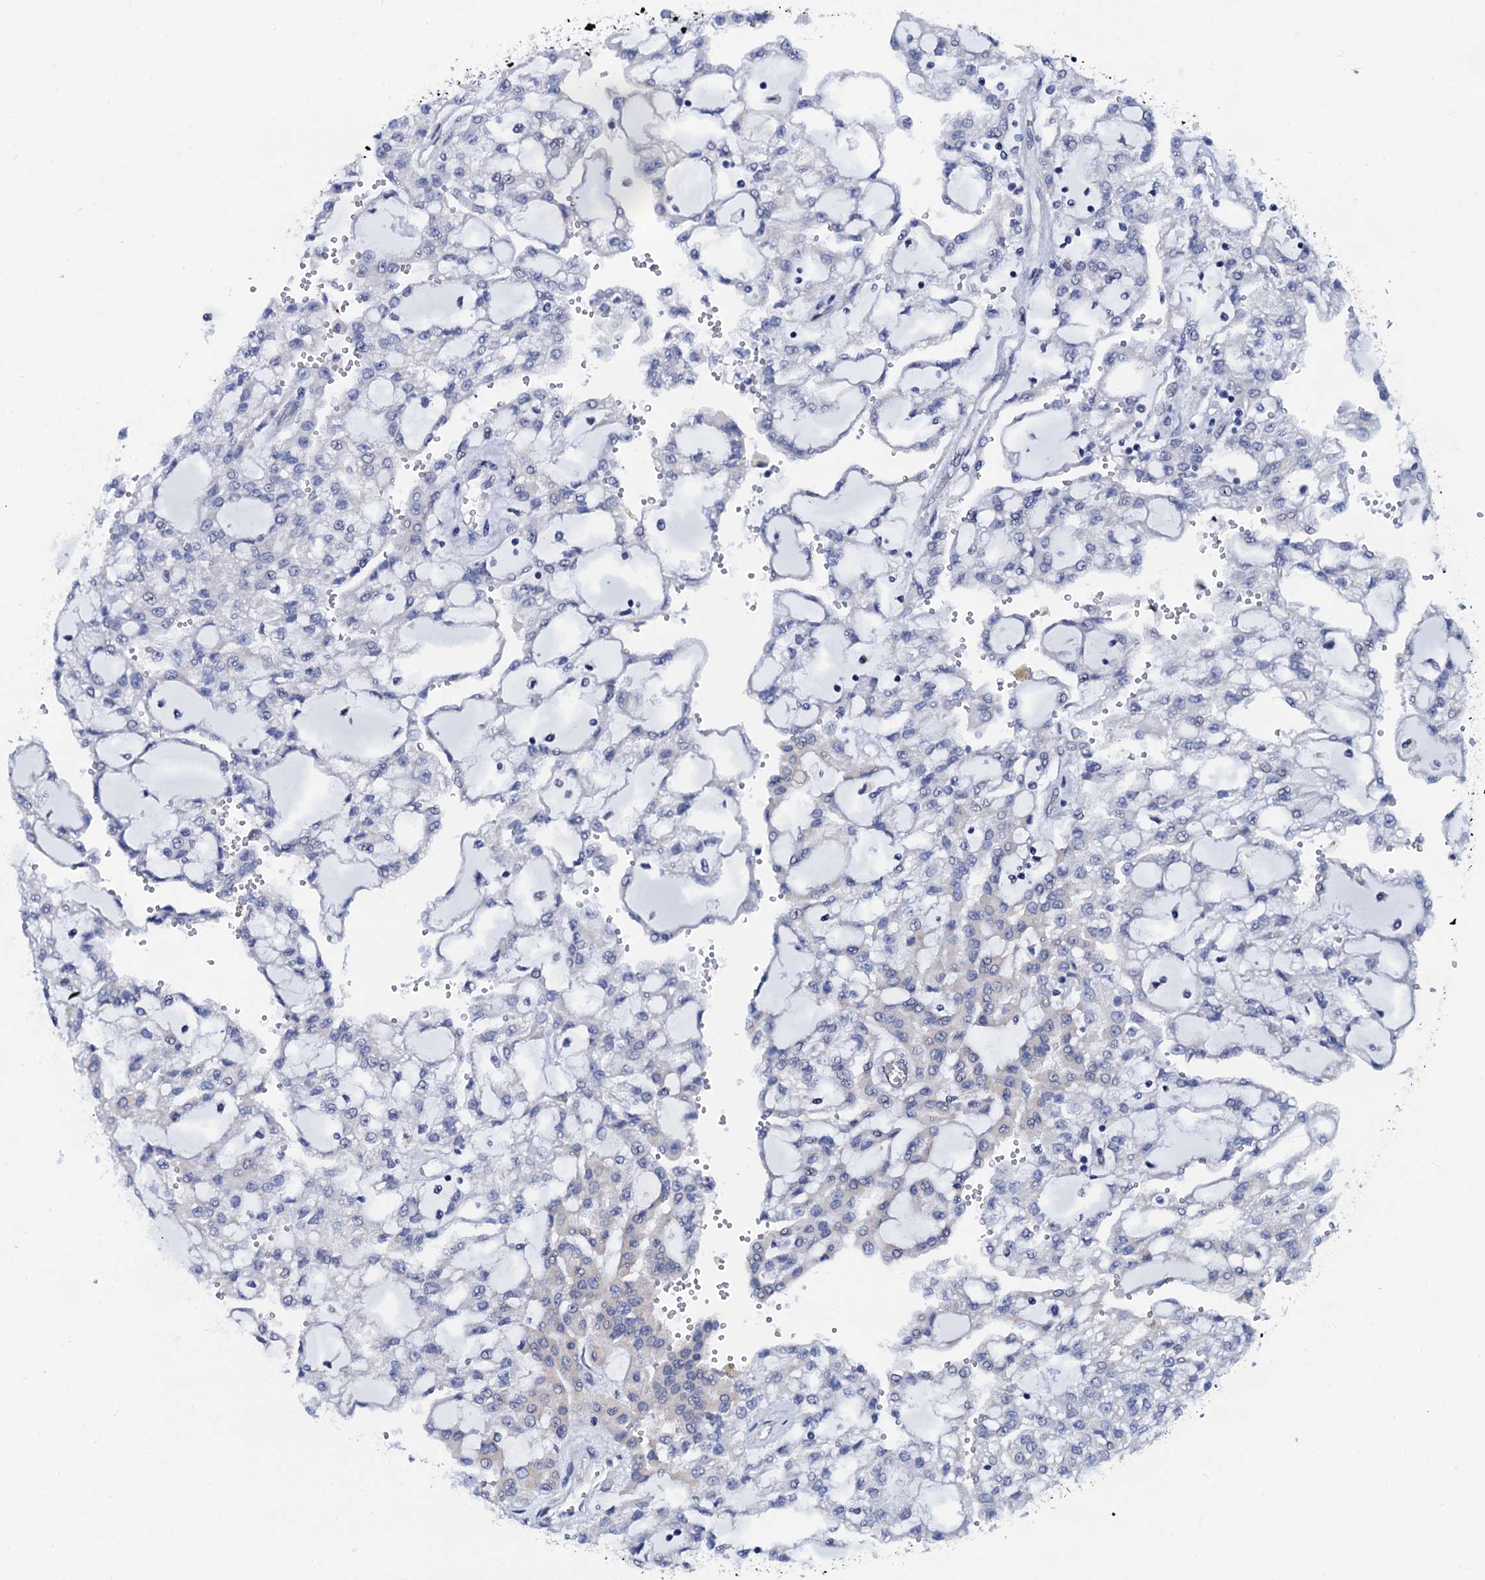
{"staining": {"intensity": "negative", "quantity": "none", "location": "none"}, "tissue": "renal cancer", "cell_type": "Tumor cells", "image_type": "cancer", "snomed": [{"axis": "morphology", "description": "Adenocarcinoma, NOS"}, {"axis": "topography", "description": "Kidney"}], "caption": "Image shows no protein positivity in tumor cells of renal cancer tissue.", "gene": "C16orf87", "patient": {"sex": "male", "age": 63}}